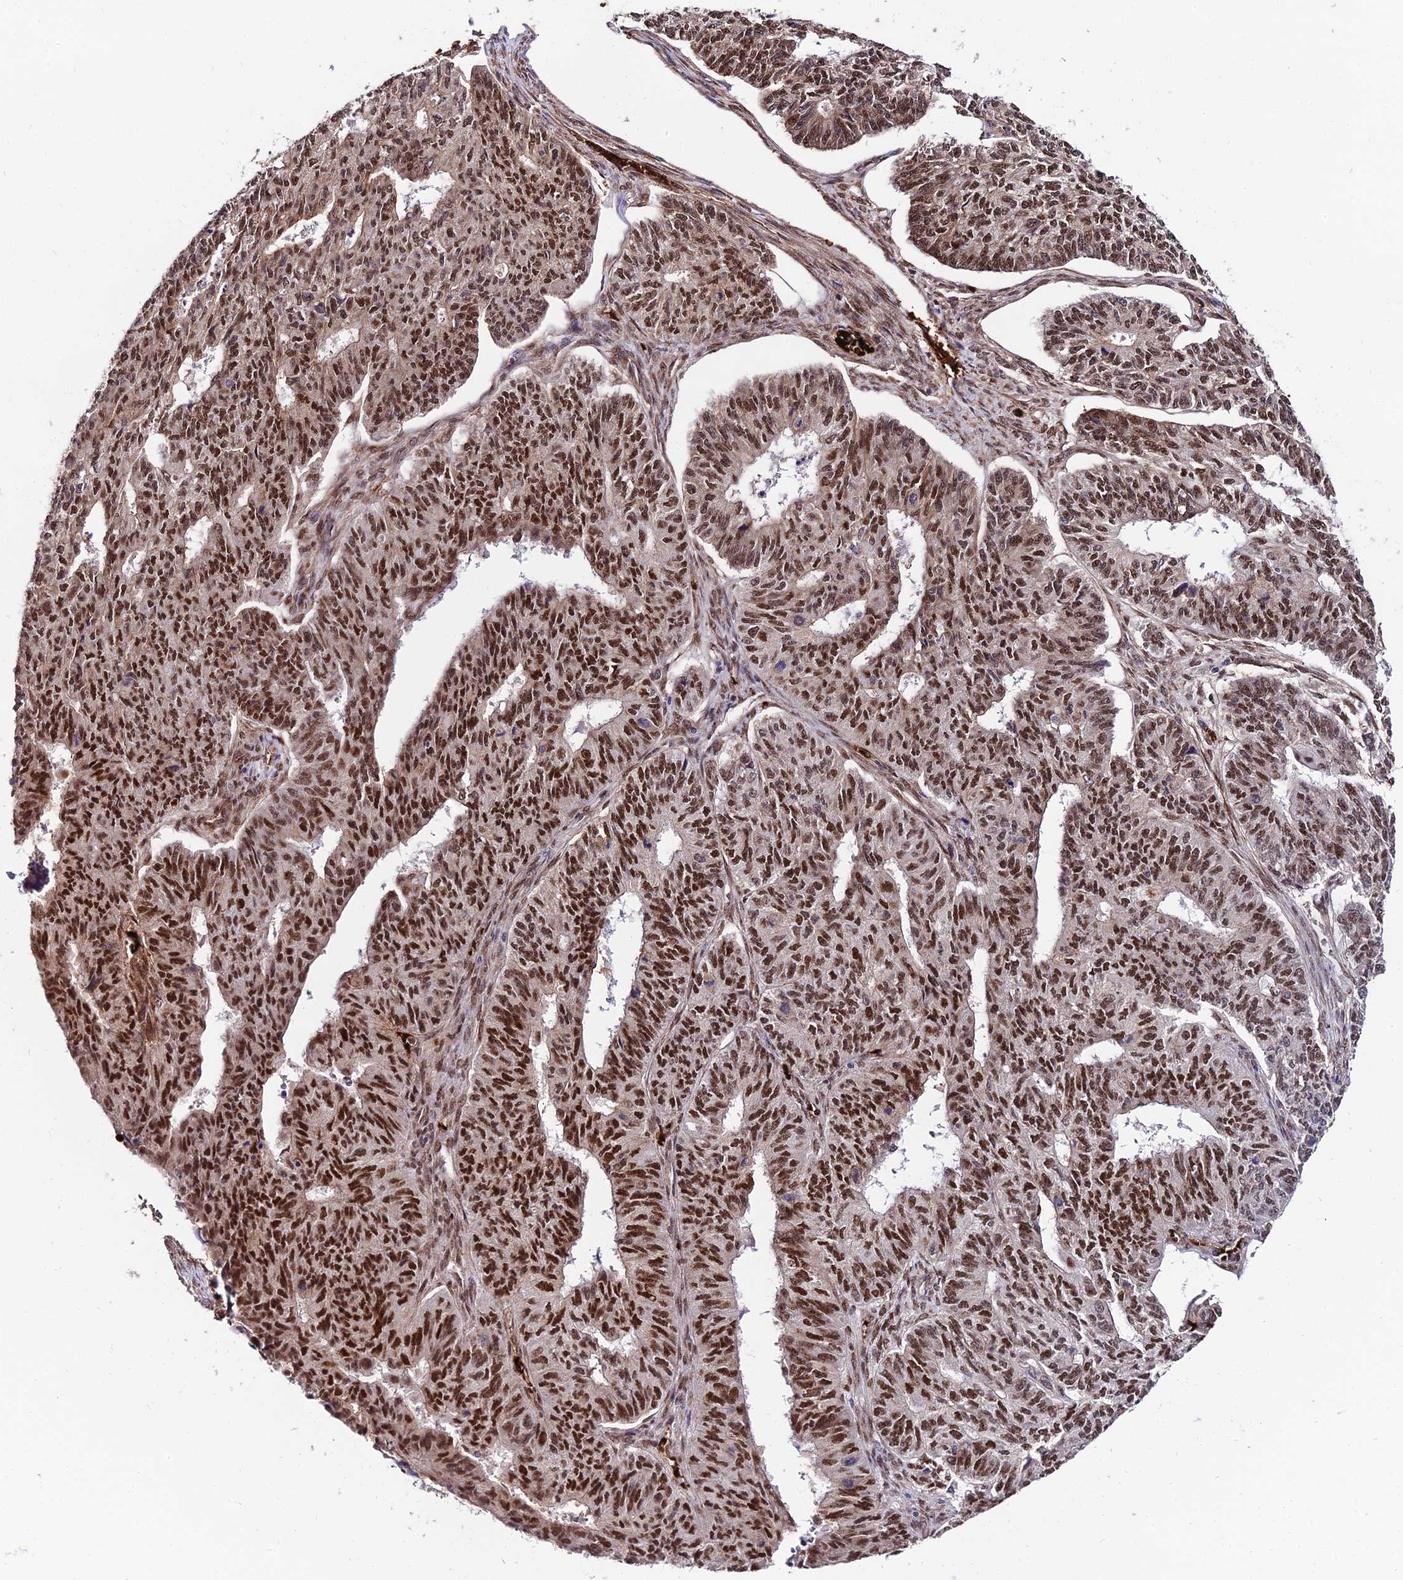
{"staining": {"intensity": "strong", "quantity": ">75%", "location": "nuclear"}, "tissue": "endometrial cancer", "cell_type": "Tumor cells", "image_type": "cancer", "snomed": [{"axis": "morphology", "description": "Adenocarcinoma, NOS"}, {"axis": "topography", "description": "Endometrium"}], "caption": "High-power microscopy captured an IHC histopathology image of endometrial cancer, revealing strong nuclear staining in approximately >75% of tumor cells.", "gene": "BCL9", "patient": {"sex": "female", "age": 32}}